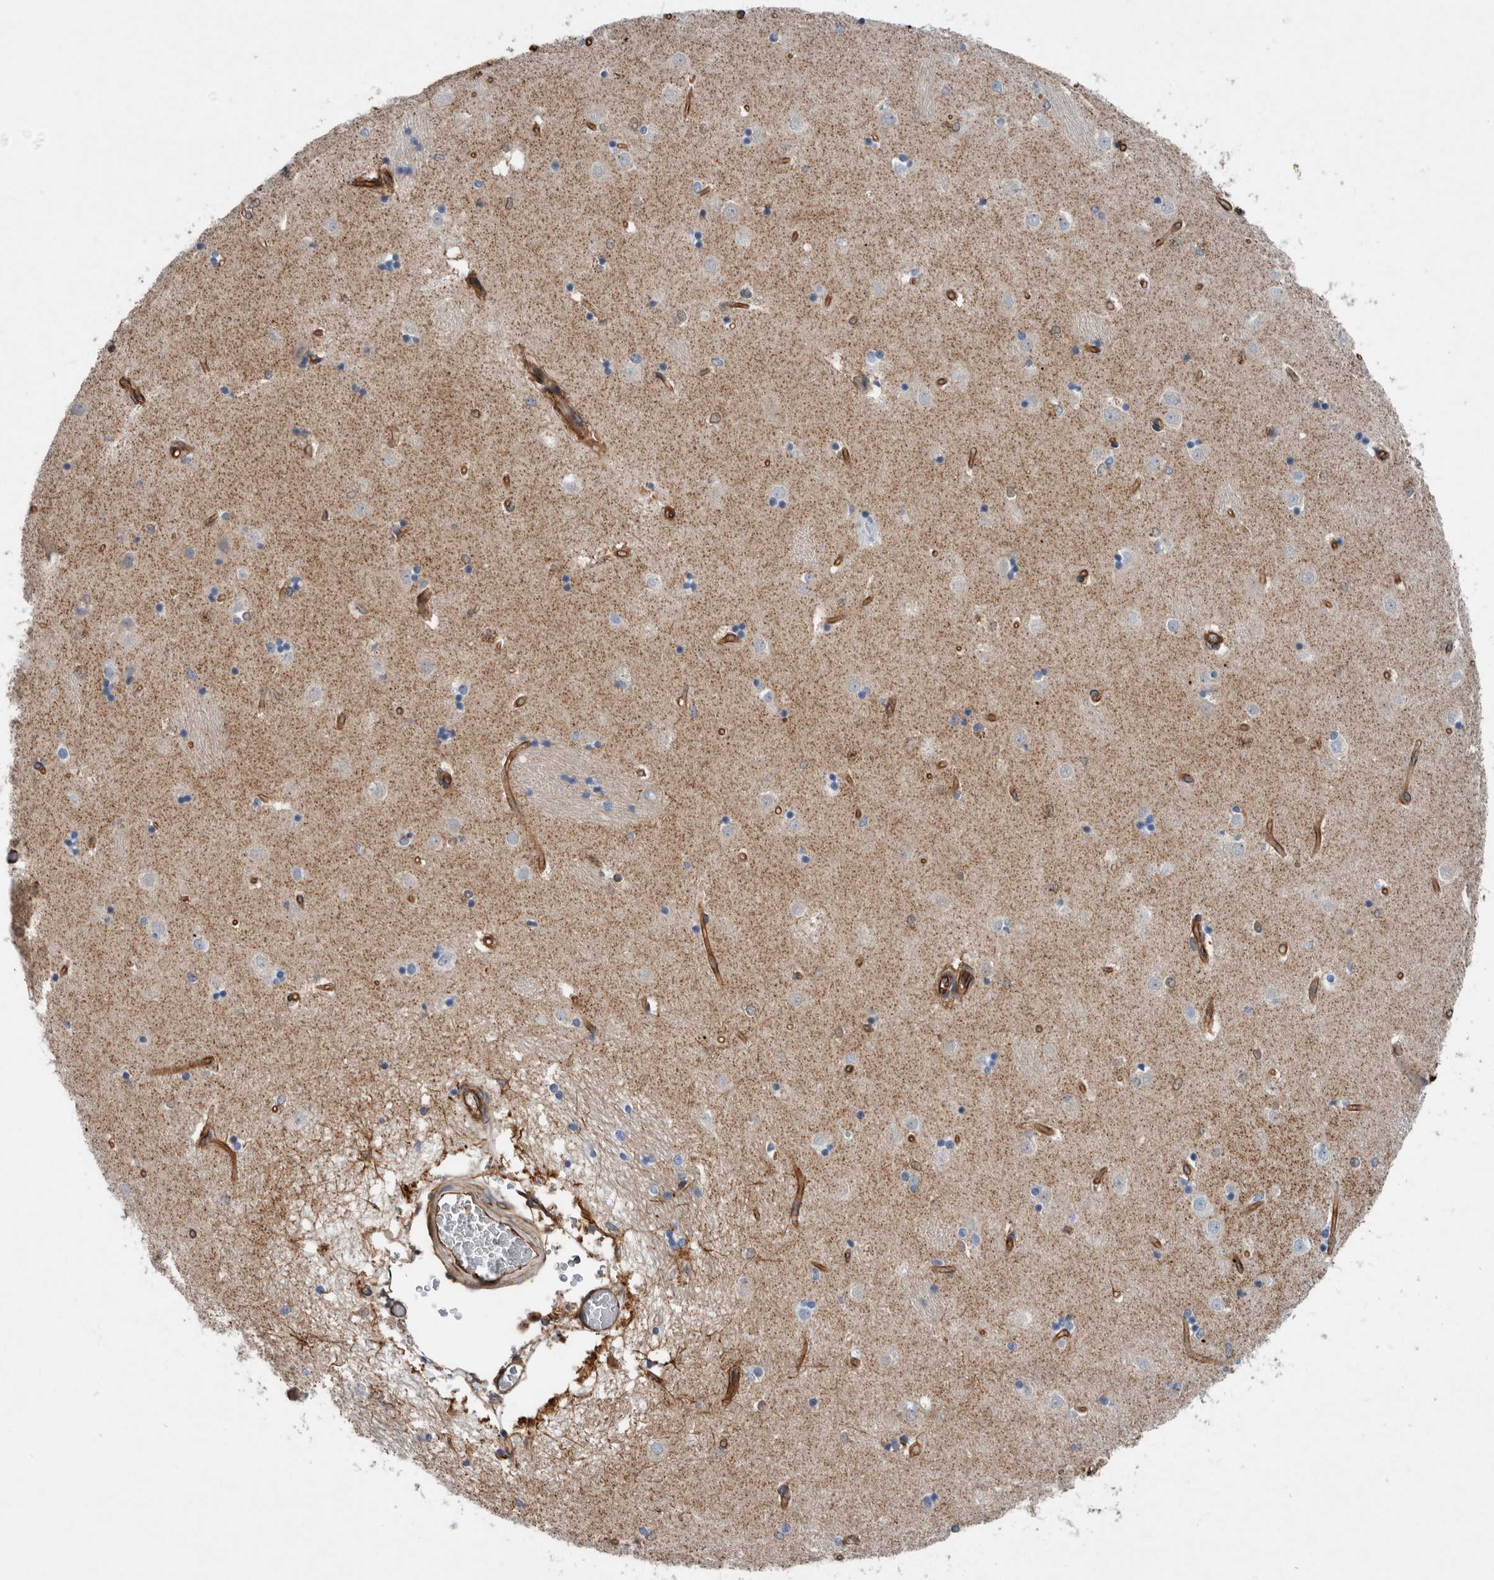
{"staining": {"intensity": "strong", "quantity": "<25%", "location": "cytoplasmic/membranous"}, "tissue": "caudate", "cell_type": "Glial cells", "image_type": "normal", "snomed": [{"axis": "morphology", "description": "Normal tissue, NOS"}, {"axis": "topography", "description": "Lateral ventricle wall"}], "caption": "A high-resolution histopathology image shows immunohistochemistry staining of benign caudate, which demonstrates strong cytoplasmic/membranous positivity in approximately <25% of glial cells.", "gene": "PLEC", "patient": {"sex": "male", "age": 45}}